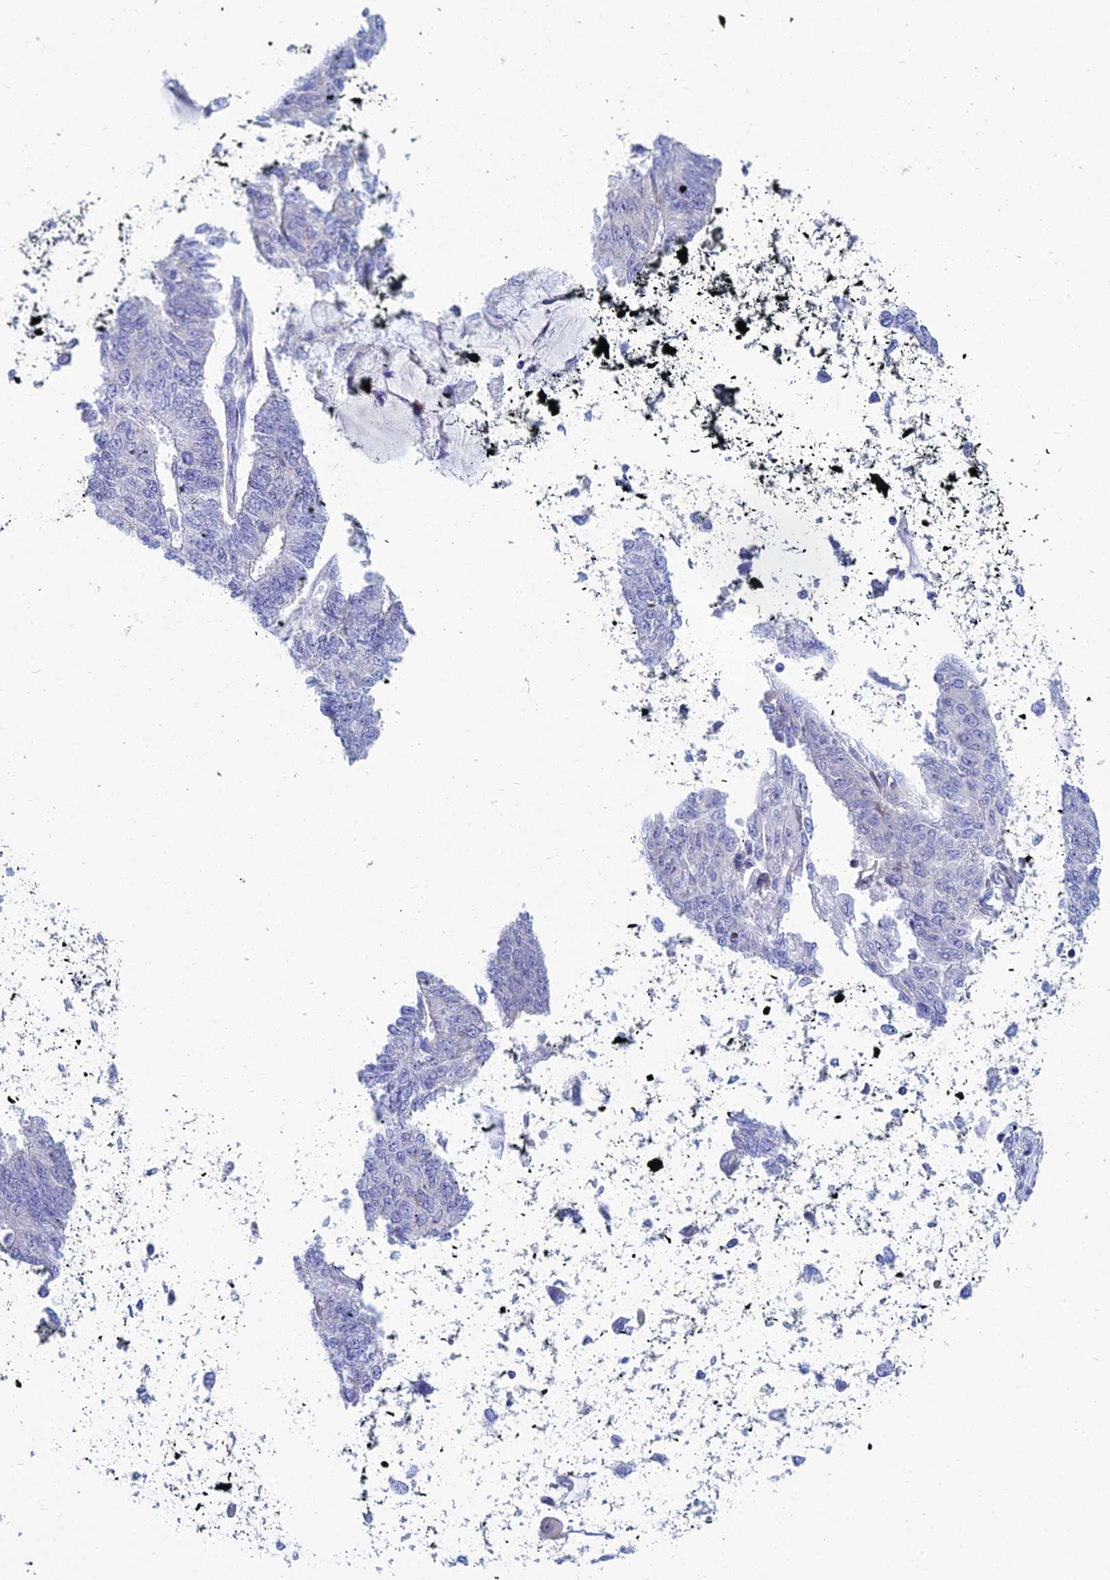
{"staining": {"intensity": "negative", "quantity": "none", "location": "none"}, "tissue": "endometrial cancer", "cell_type": "Tumor cells", "image_type": "cancer", "snomed": [{"axis": "morphology", "description": "Adenocarcinoma, NOS"}, {"axis": "topography", "description": "Endometrium"}], "caption": "A photomicrograph of human endometrial cancer (adenocarcinoma) is negative for staining in tumor cells. Brightfield microscopy of immunohistochemistry stained with DAB (brown) and hematoxylin (blue), captured at high magnification.", "gene": "PRR13", "patient": {"sex": "female", "age": 32}}